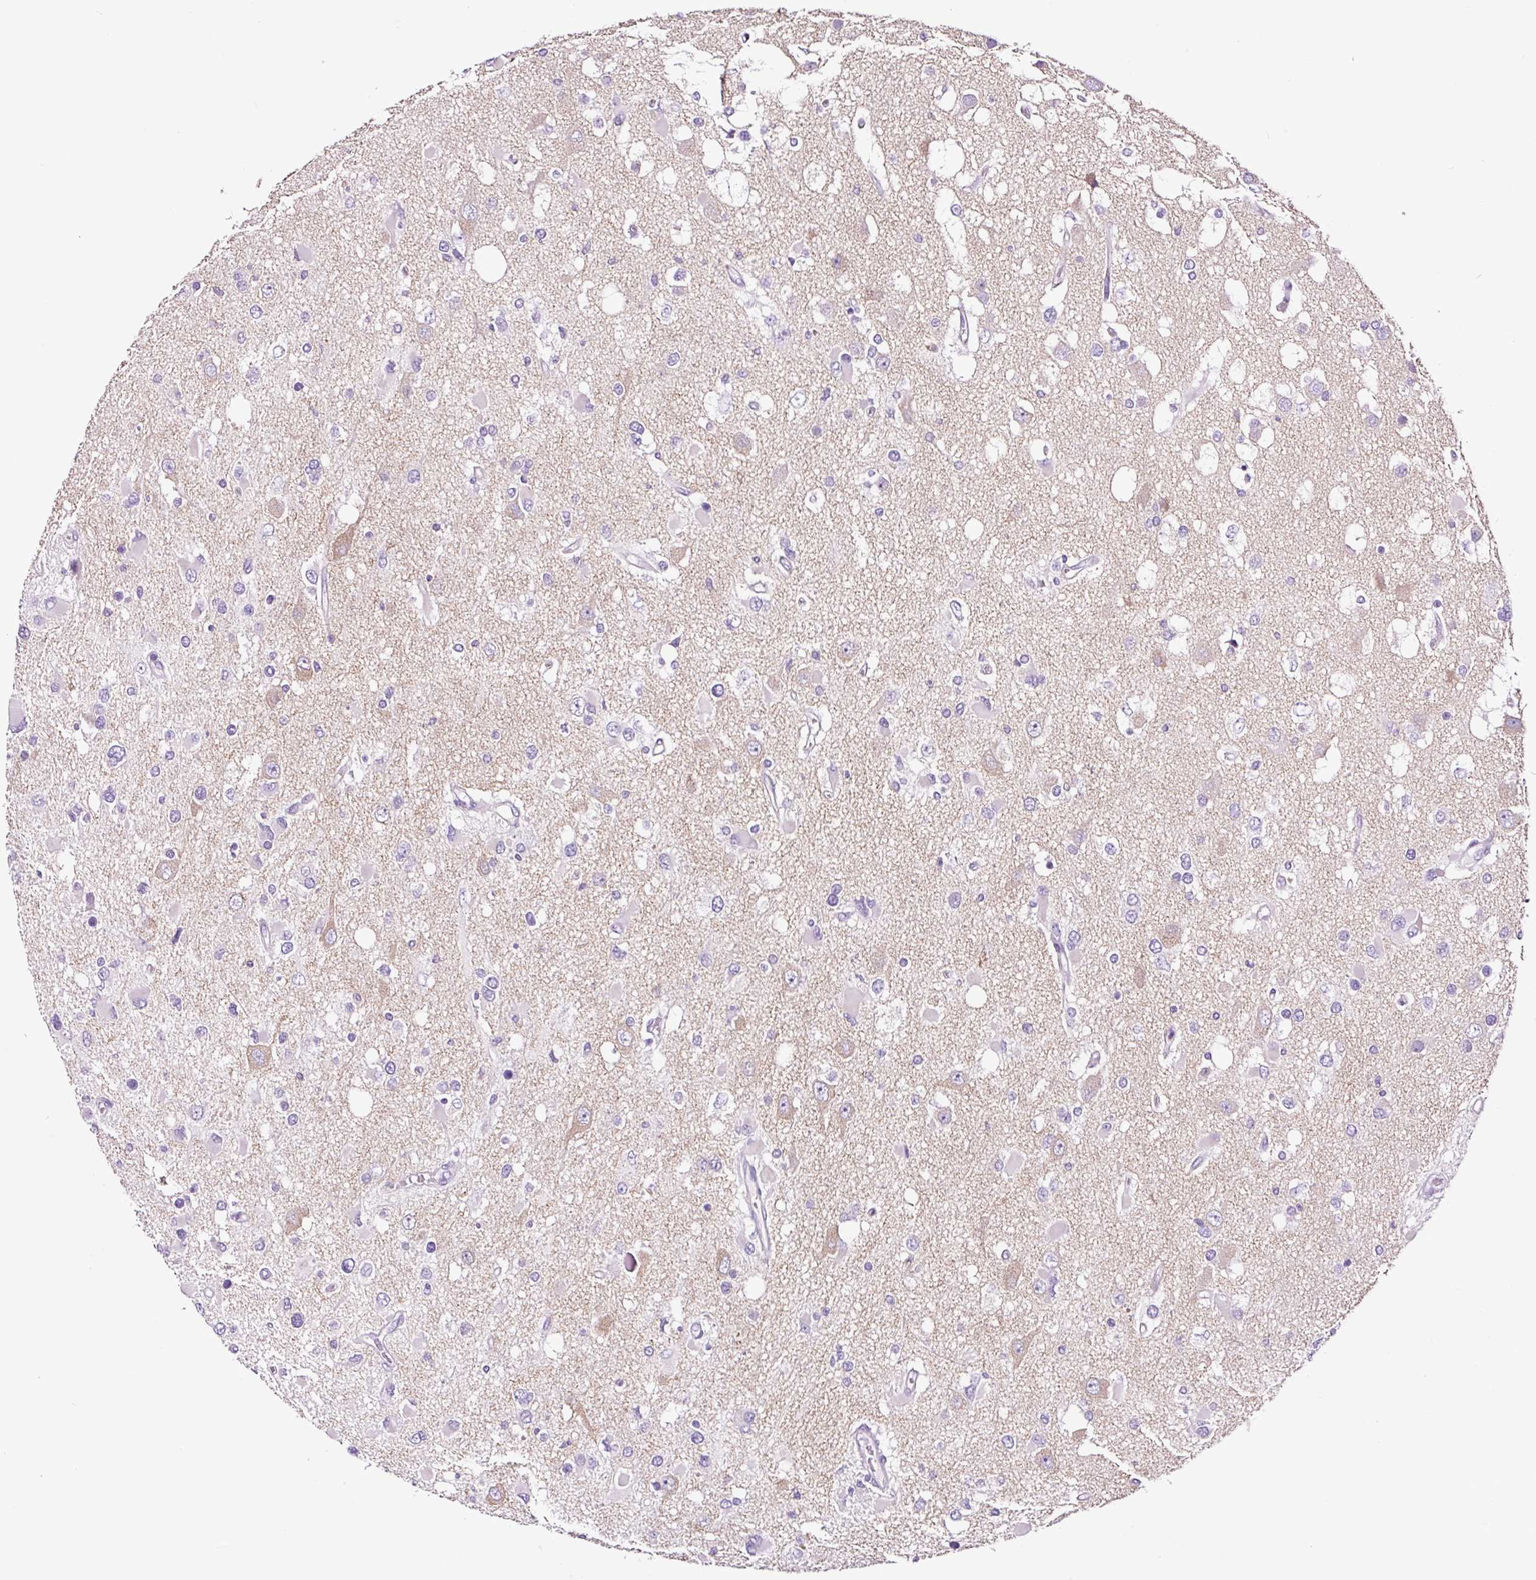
{"staining": {"intensity": "negative", "quantity": "none", "location": "none"}, "tissue": "glioma", "cell_type": "Tumor cells", "image_type": "cancer", "snomed": [{"axis": "morphology", "description": "Glioma, malignant, High grade"}, {"axis": "topography", "description": "Brain"}], "caption": "DAB immunohistochemical staining of human glioma demonstrates no significant staining in tumor cells. The staining was performed using DAB (3,3'-diaminobenzidine) to visualize the protein expression in brown, while the nuclei were stained in blue with hematoxylin (Magnification: 20x).", "gene": "FBXL7", "patient": {"sex": "male", "age": 53}}